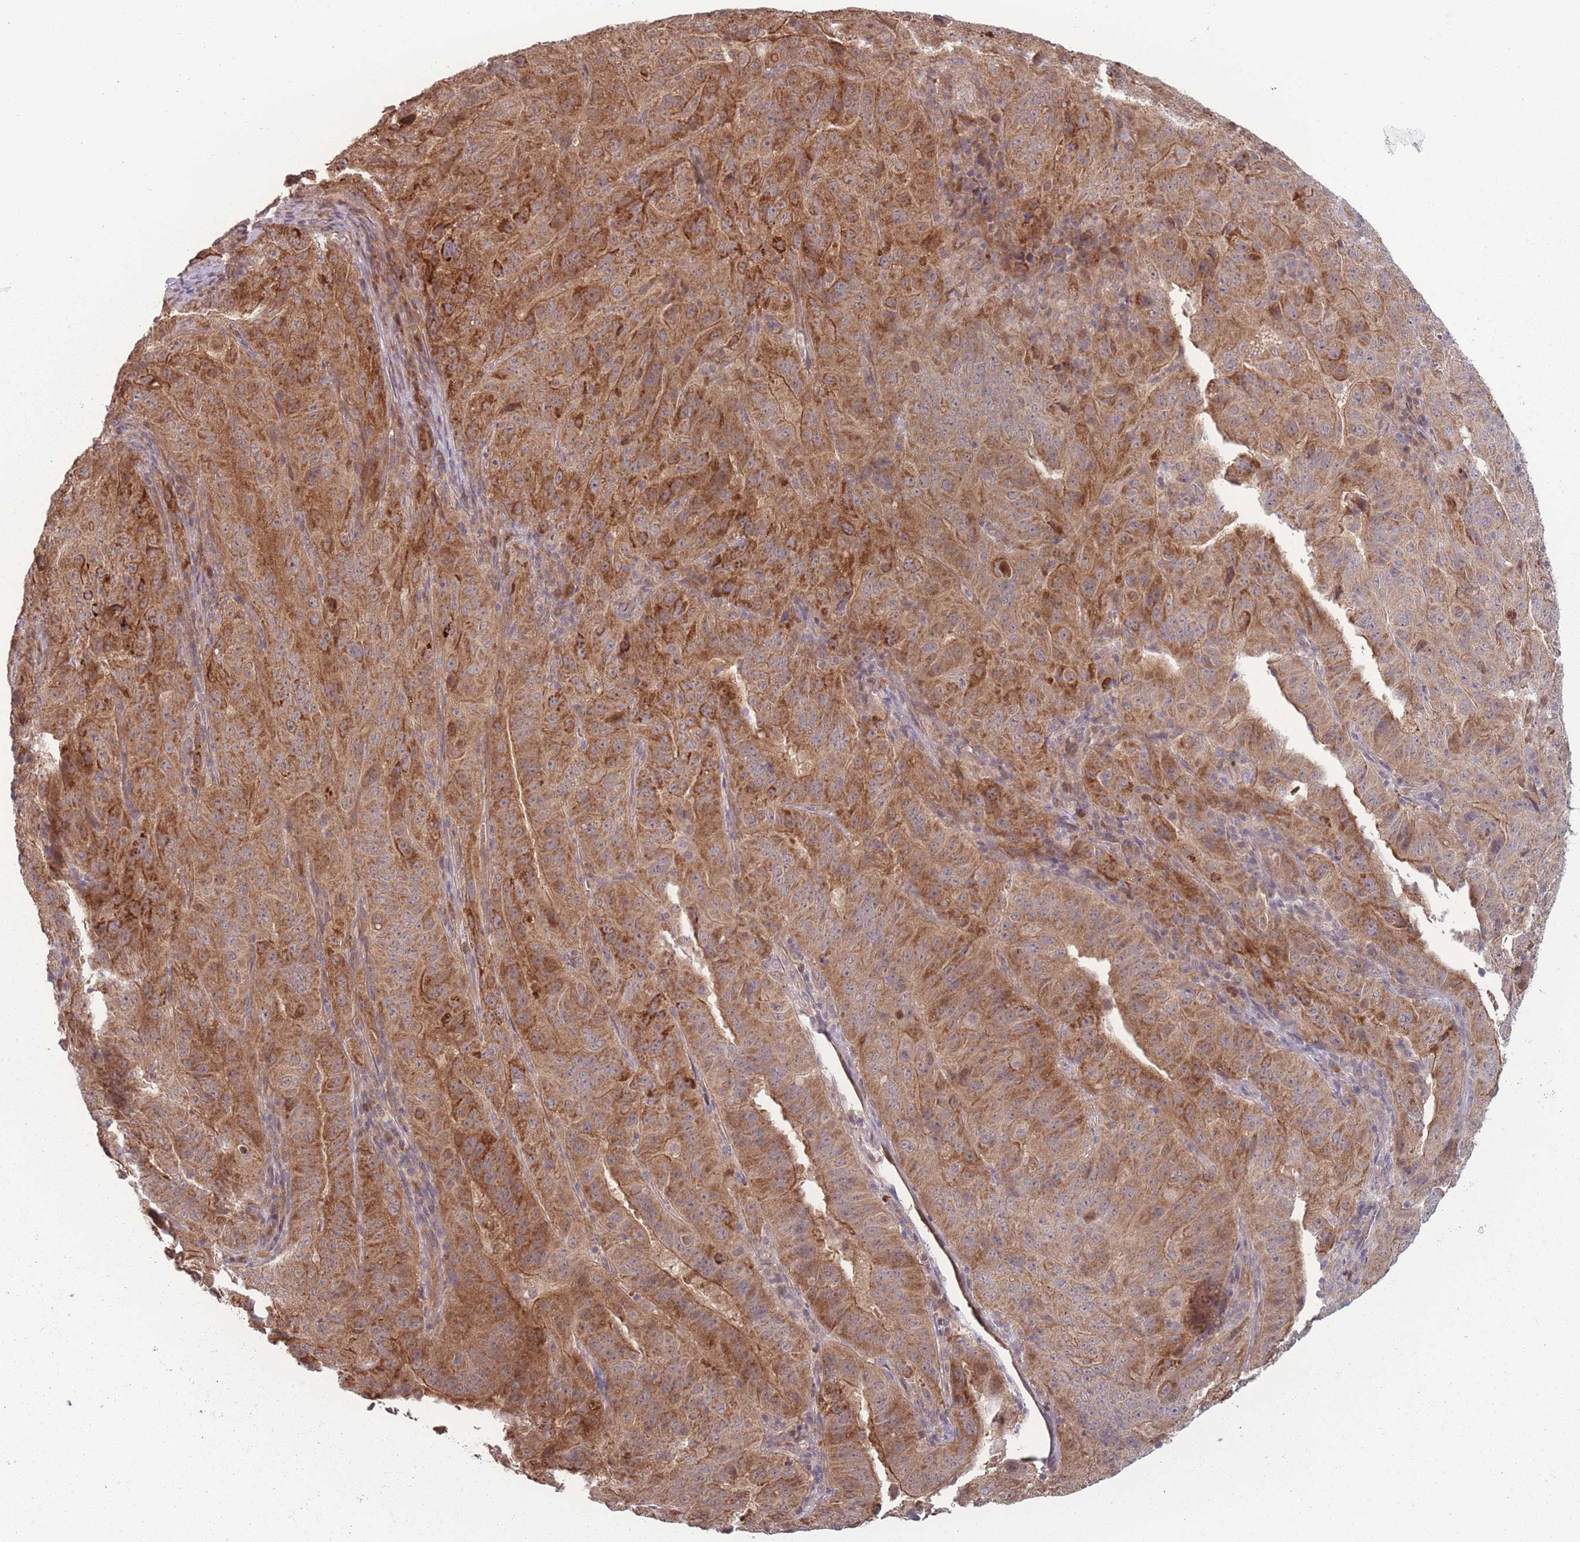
{"staining": {"intensity": "moderate", "quantity": ">75%", "location": "cytoplasmic/membranous"}, "tissue": "pancreatic cancer", "cell_type": "Tumor cells", "image_type": "cancer", "snomed": [{"axis": "morphology", "description": "Adenocarcinoma, NOS"}, {"axis": "topography", "description": "Pancreas"}], "caption": "Human pancreatic cancer (adenocarcinoma) stained with a brown dye displays moderate cytoplasmic/membranous positive expression in approximately >75% of tumor cells.", "gene": "RPS18", "patient": {"sex": "male", "age": 63}}